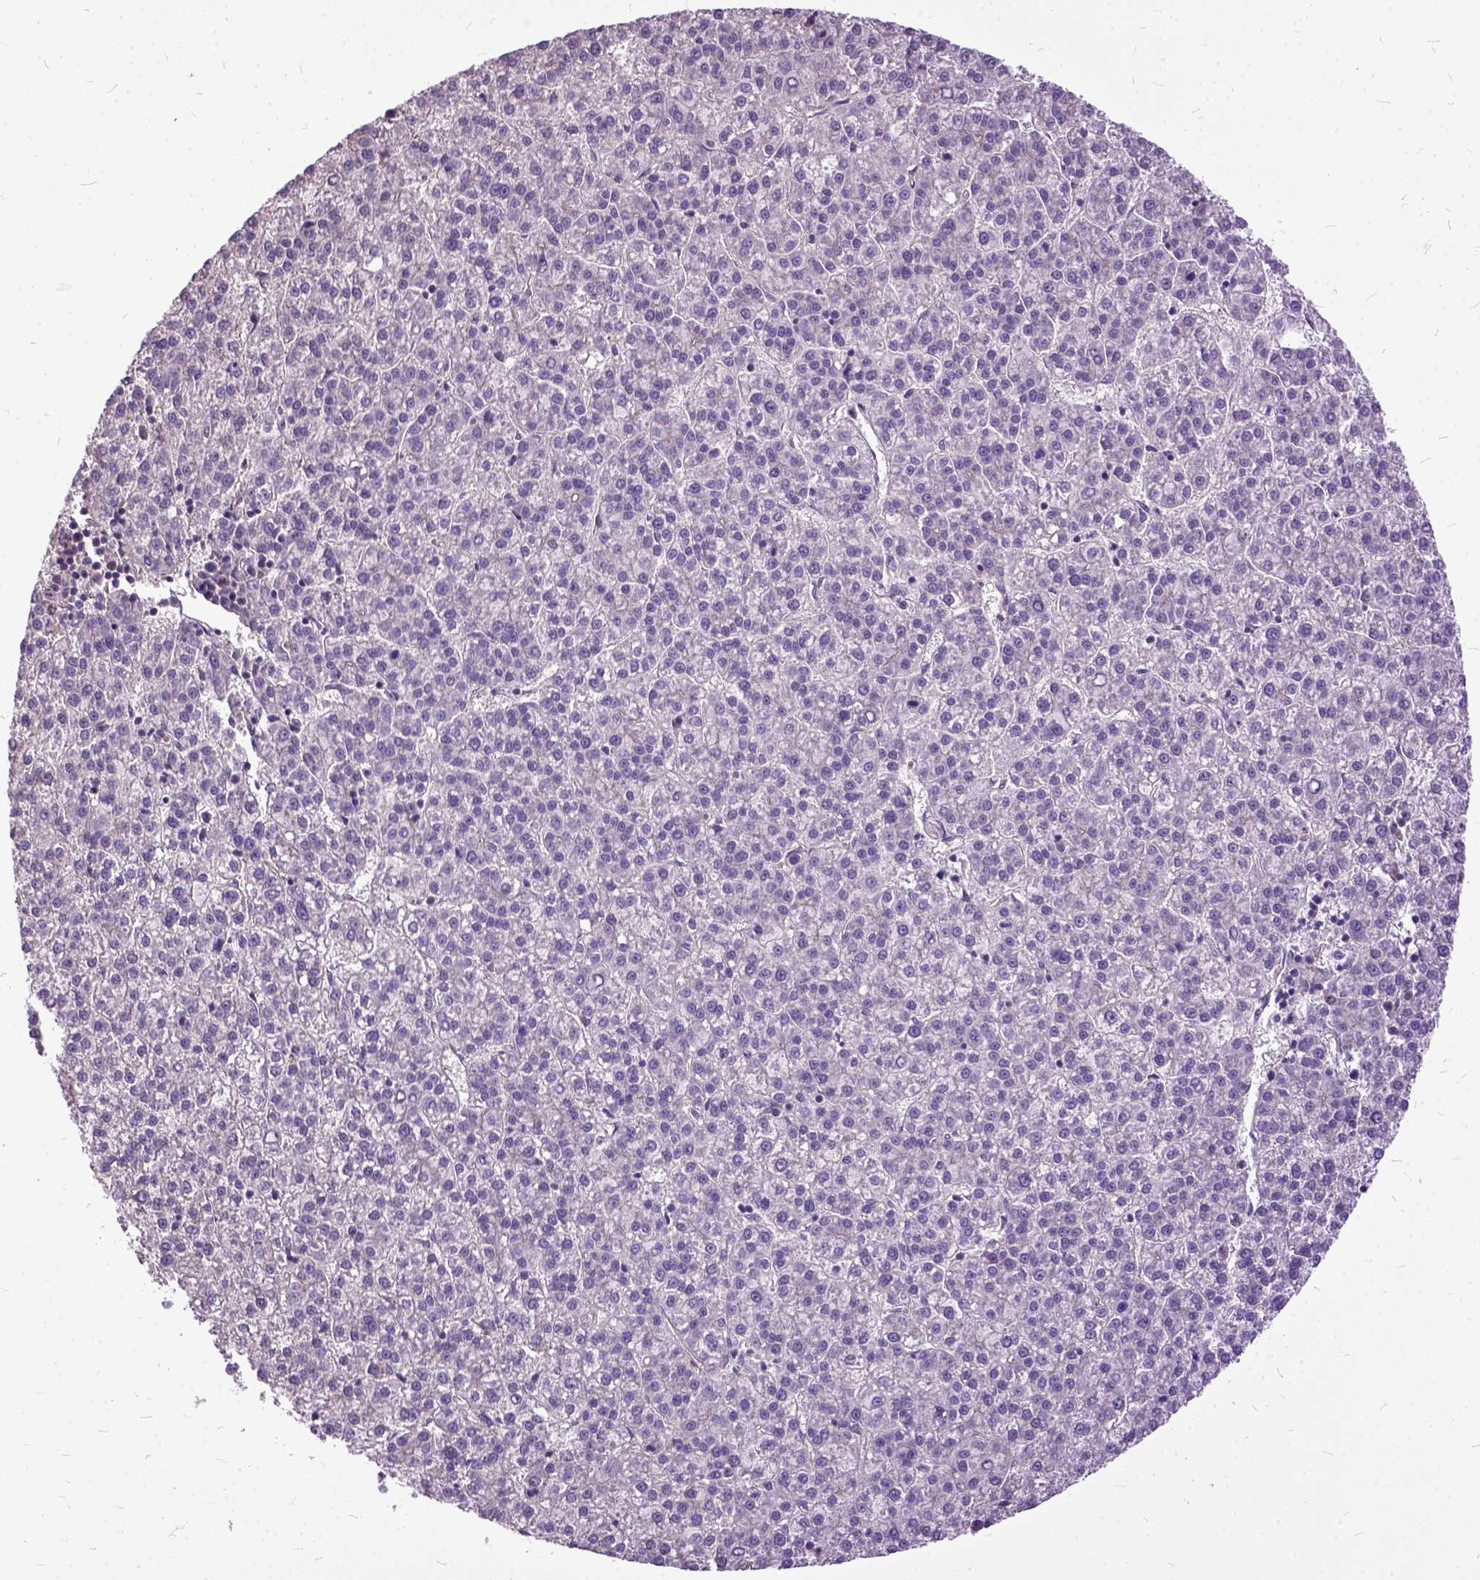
{"staining": {"intensity": "negative", "quantity": "none", "location": "none"}, "tissue": "liver cancer", "cell_type": "Tumor cells", "image_type": "cancer", "snomed": [{"axis": "morphology", "description": "Carcinoma, Hepatocellular, NOS"}, {"axis": "topography", "description": "Liver"}], "caption": "Immunohistochemistry (IHC) photomicrograph of neoplastic tissue: hepatocellular carcinoma (liver) stained with DAB (3,3'-diaminobenzidine) displays no significant protein positivity in tumor cells.", "gene": "AREG", "patient": {"sex": "female", "age": 58}}